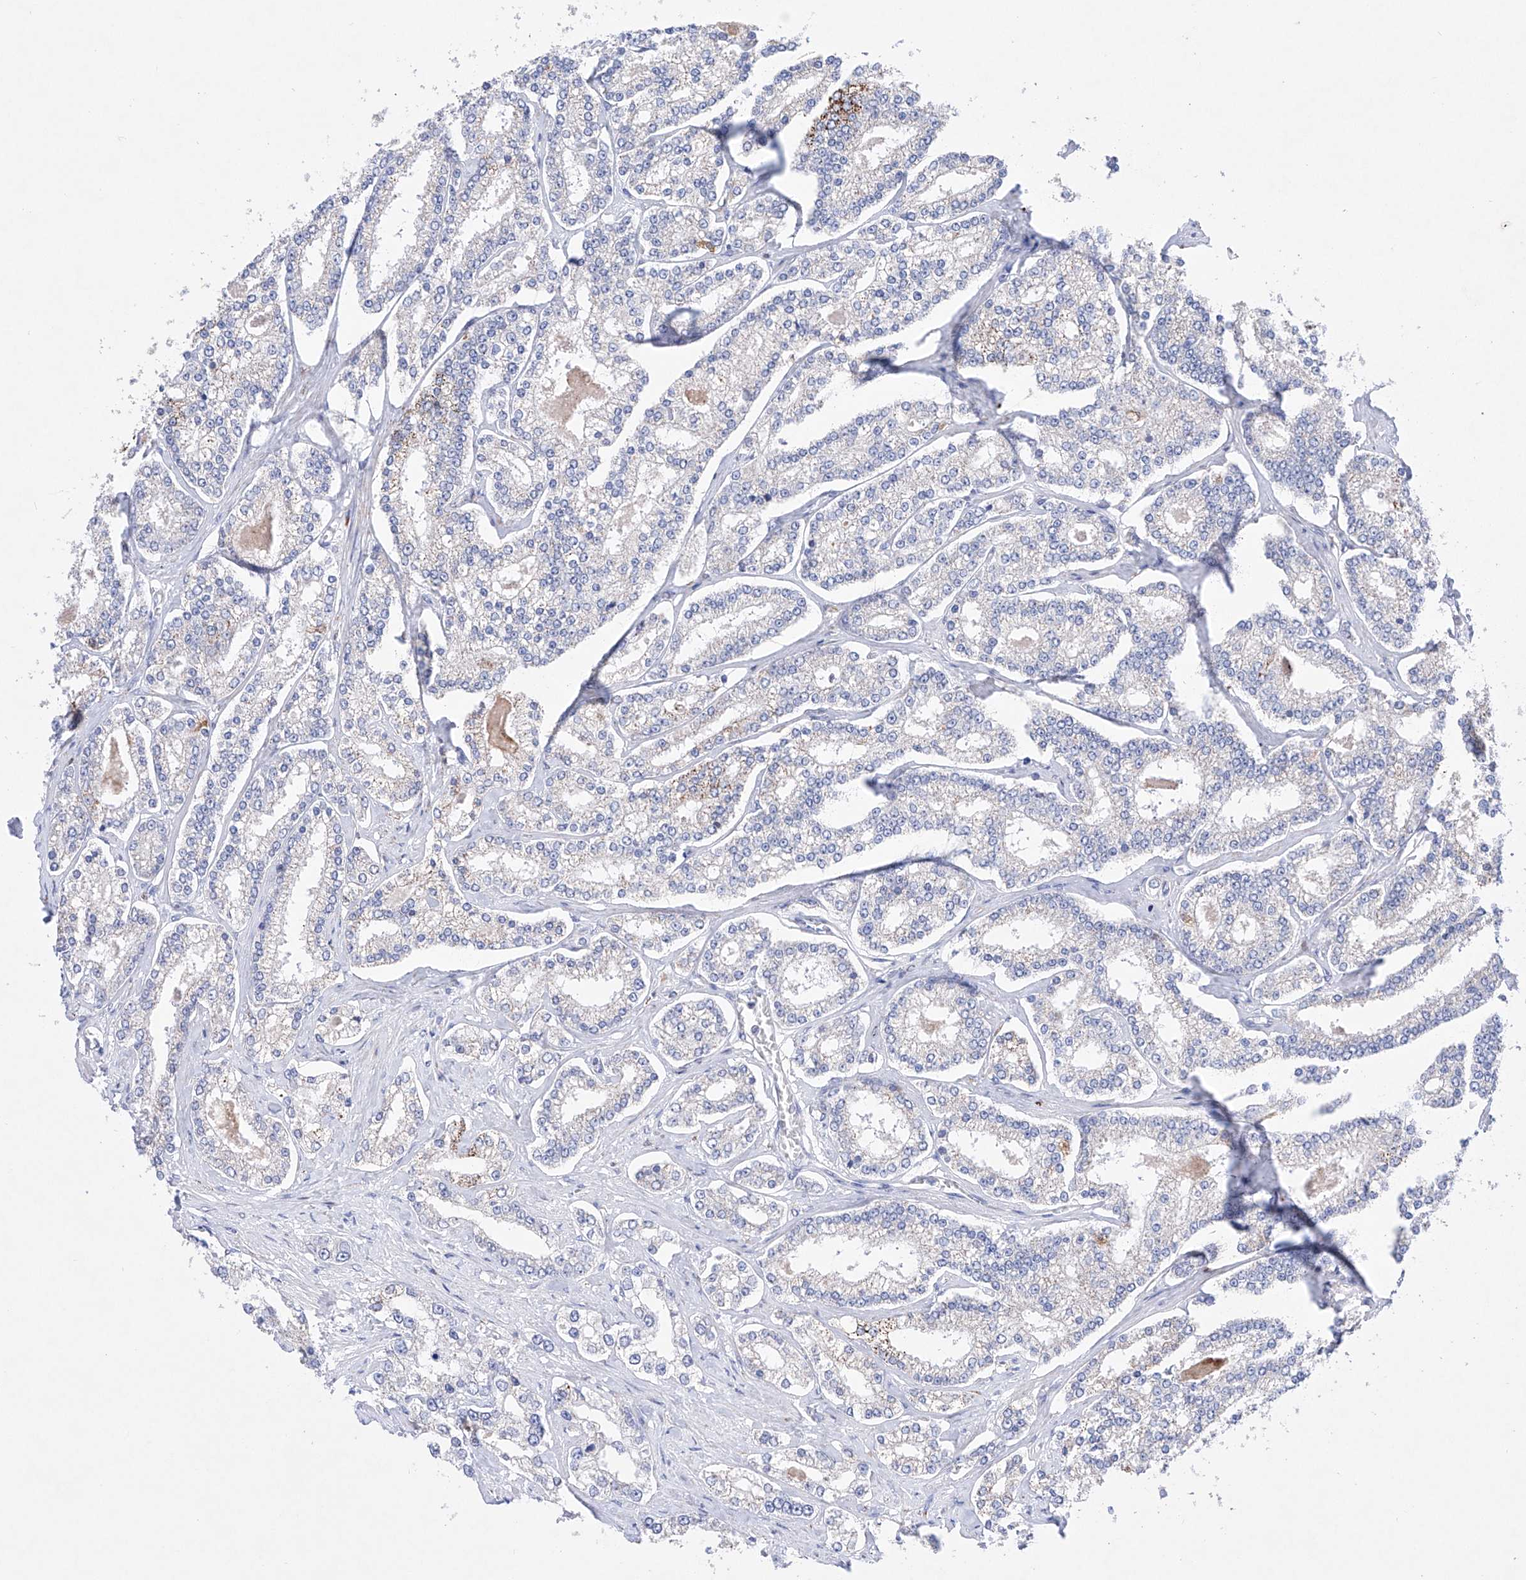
{"staining": {"intensity": "negative", "quantity": "none", "location": "none"}, "tissue": "prostate cancer", "cell_type": "Tumor cells", "image_type": "cancer", "snomed": [{"axis": "morphology", "description": "Normal tissue, NOS"}, {"axis": "morphology", "description": "Adenocarcinoma, High grade"}, {"axis": "topography", "description": "Prostate"}], "caption": "Protein analysis of adenocarcinoma (high-grade) (prostate) demonstrates no significant expression in tumor cells.", "gene": "NRROS", "patient": {"sex": "male", "age": 83}}